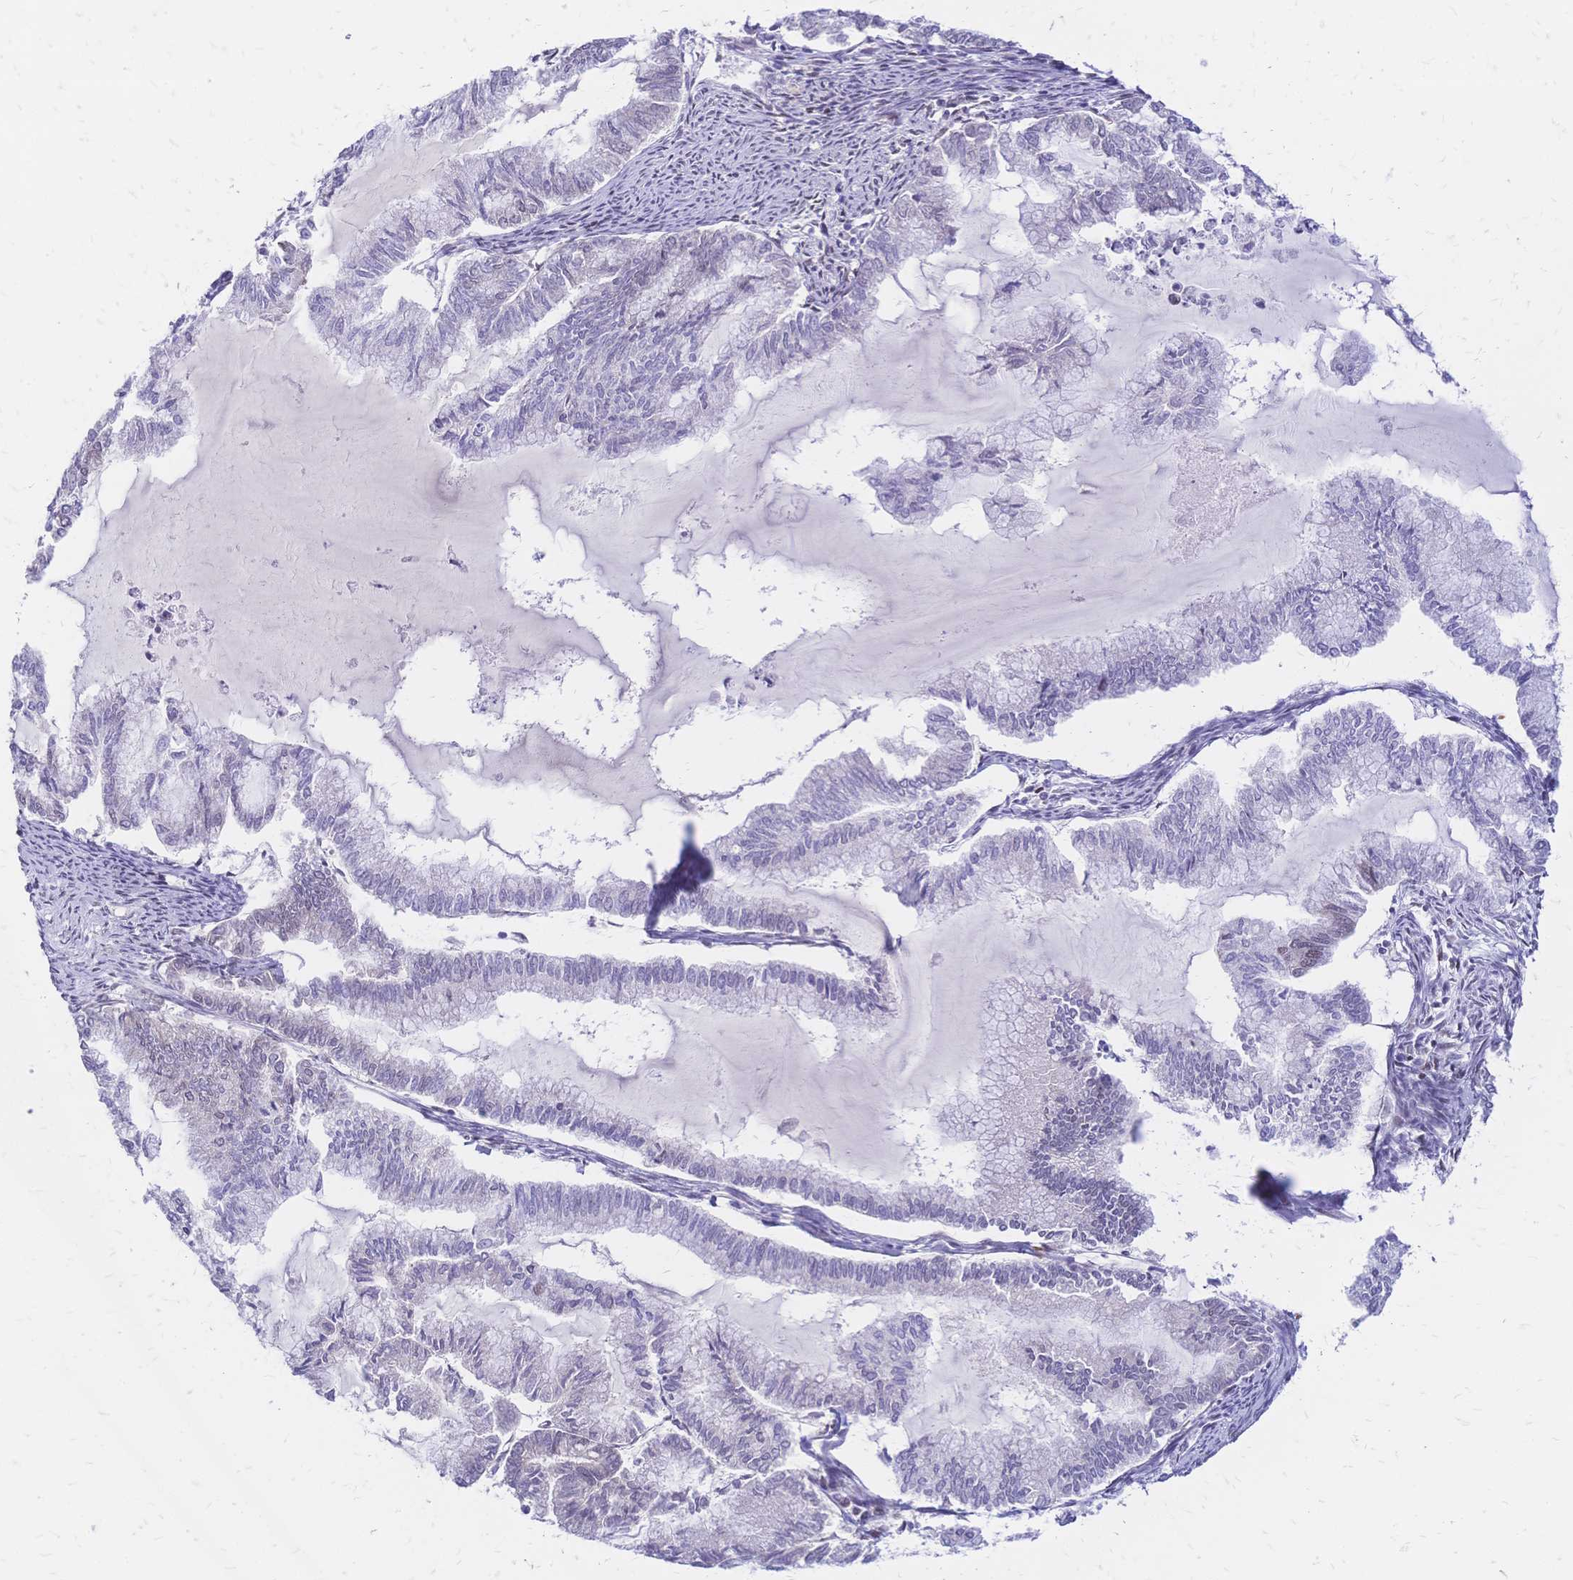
{"staining": {"intensity": "weak", "quantity": "<25%", "location": "nuclear"}, "tissue": "endometrial cancer", "cell_type": "Tumor cells", "image_type": "cancer", "snomed": [{"axis": "morphology", "description": "Adenocarcinoma, NOS"}, {"axis": "topography", "description": "Endometrium"}], "caption": "Immunohistochemical staining of endometrial adenocarcinoma exhibits no significant staining in tumor cells.", "gene": "NFIC", "patient": {"sex": "female", "age": 79}}